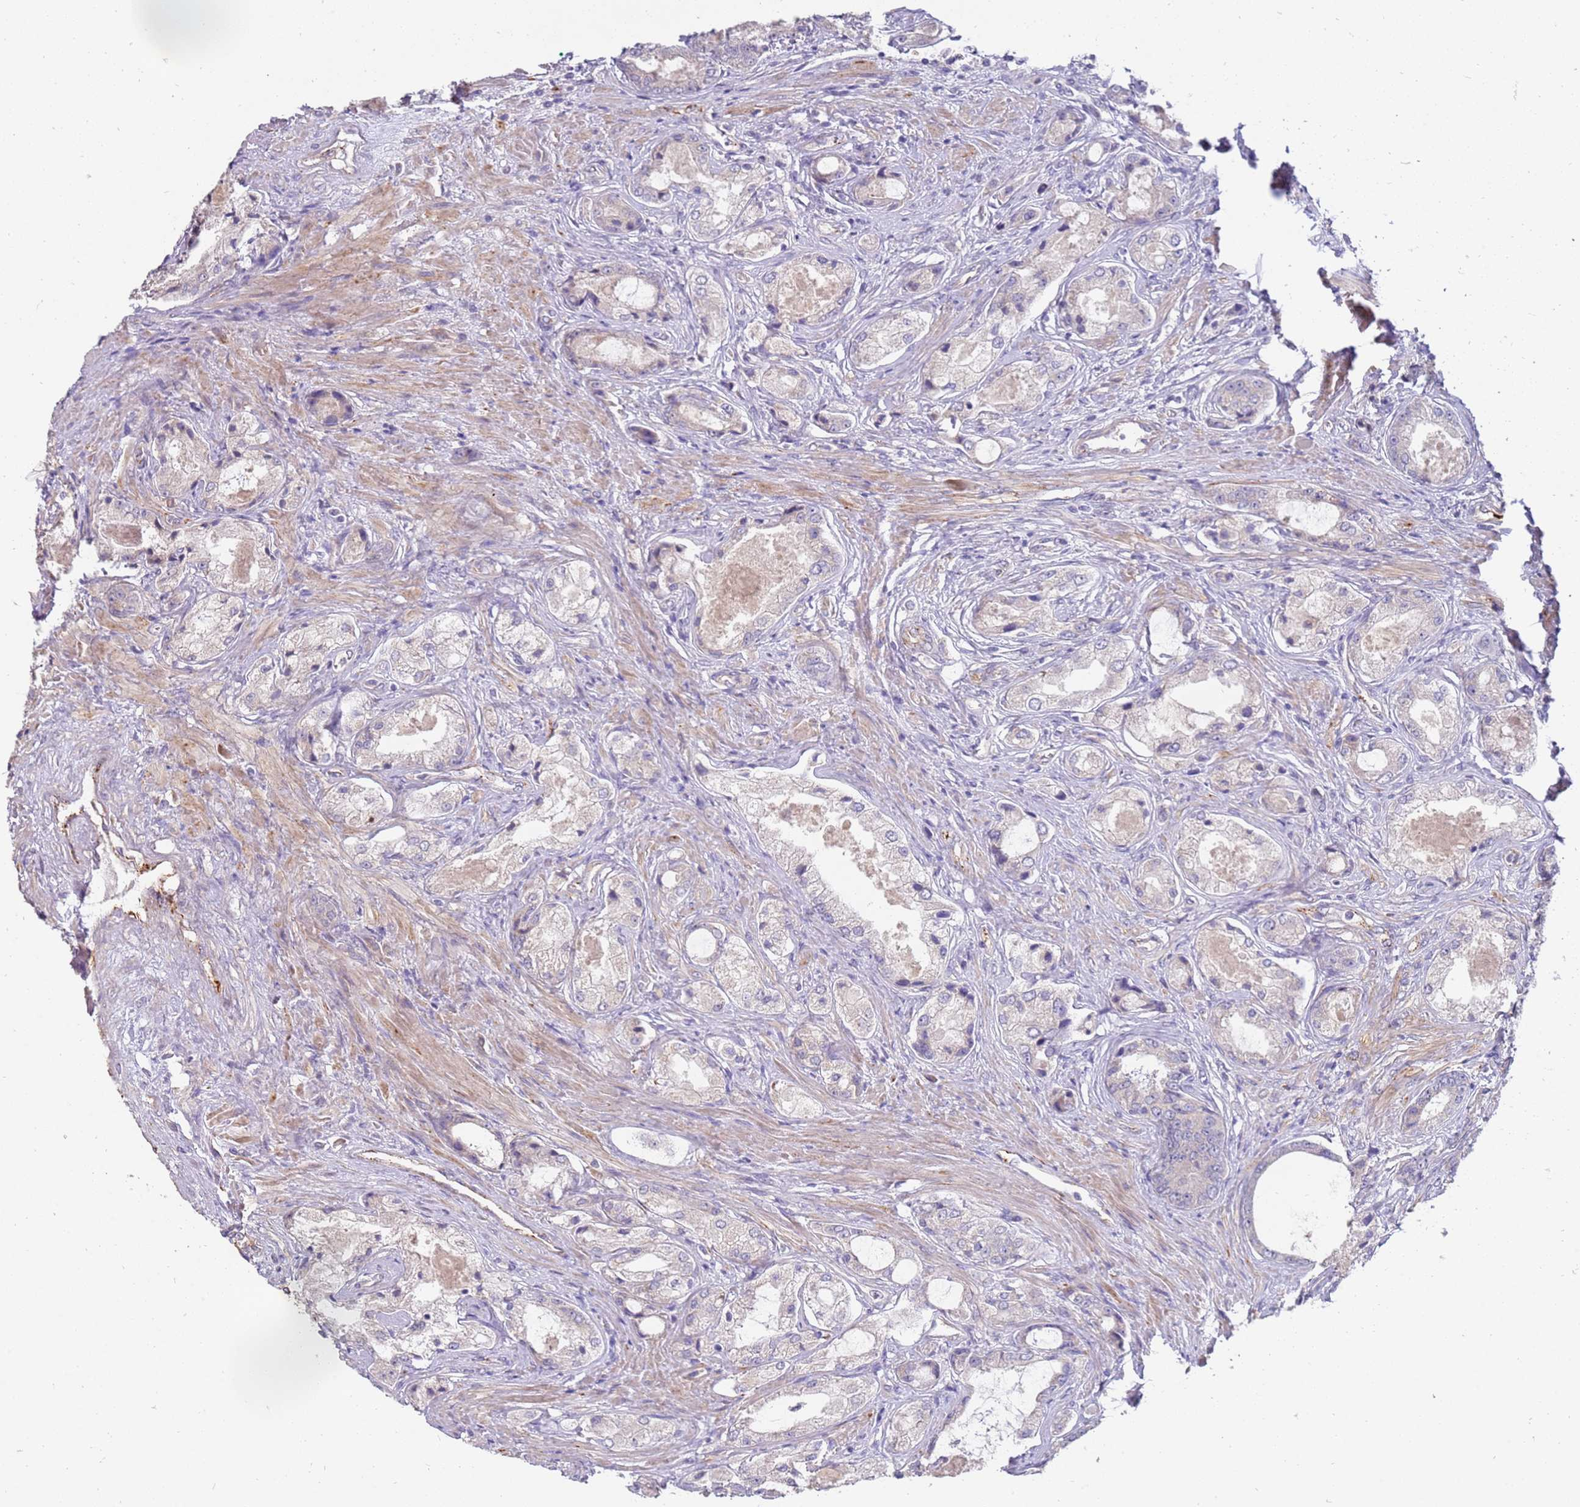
{"staining": {"intensity": "negative", "quantity": "none", "location": "none"}, "tissue": "prostate cancer", "cell_type": "Tumor cells", "image_type": "cancer", "snomed": [{"axis": "morphology", "description": "Adenocarcinoma, Low grade"}, {"axis": "topography", "description": "Prostate"}], "caption": "This is an IHC histopathology image of prostate cancer. There is no staining in tumor cells.", "gene": "NMUR2", "patient": {"sex": "male", "age": 68}}